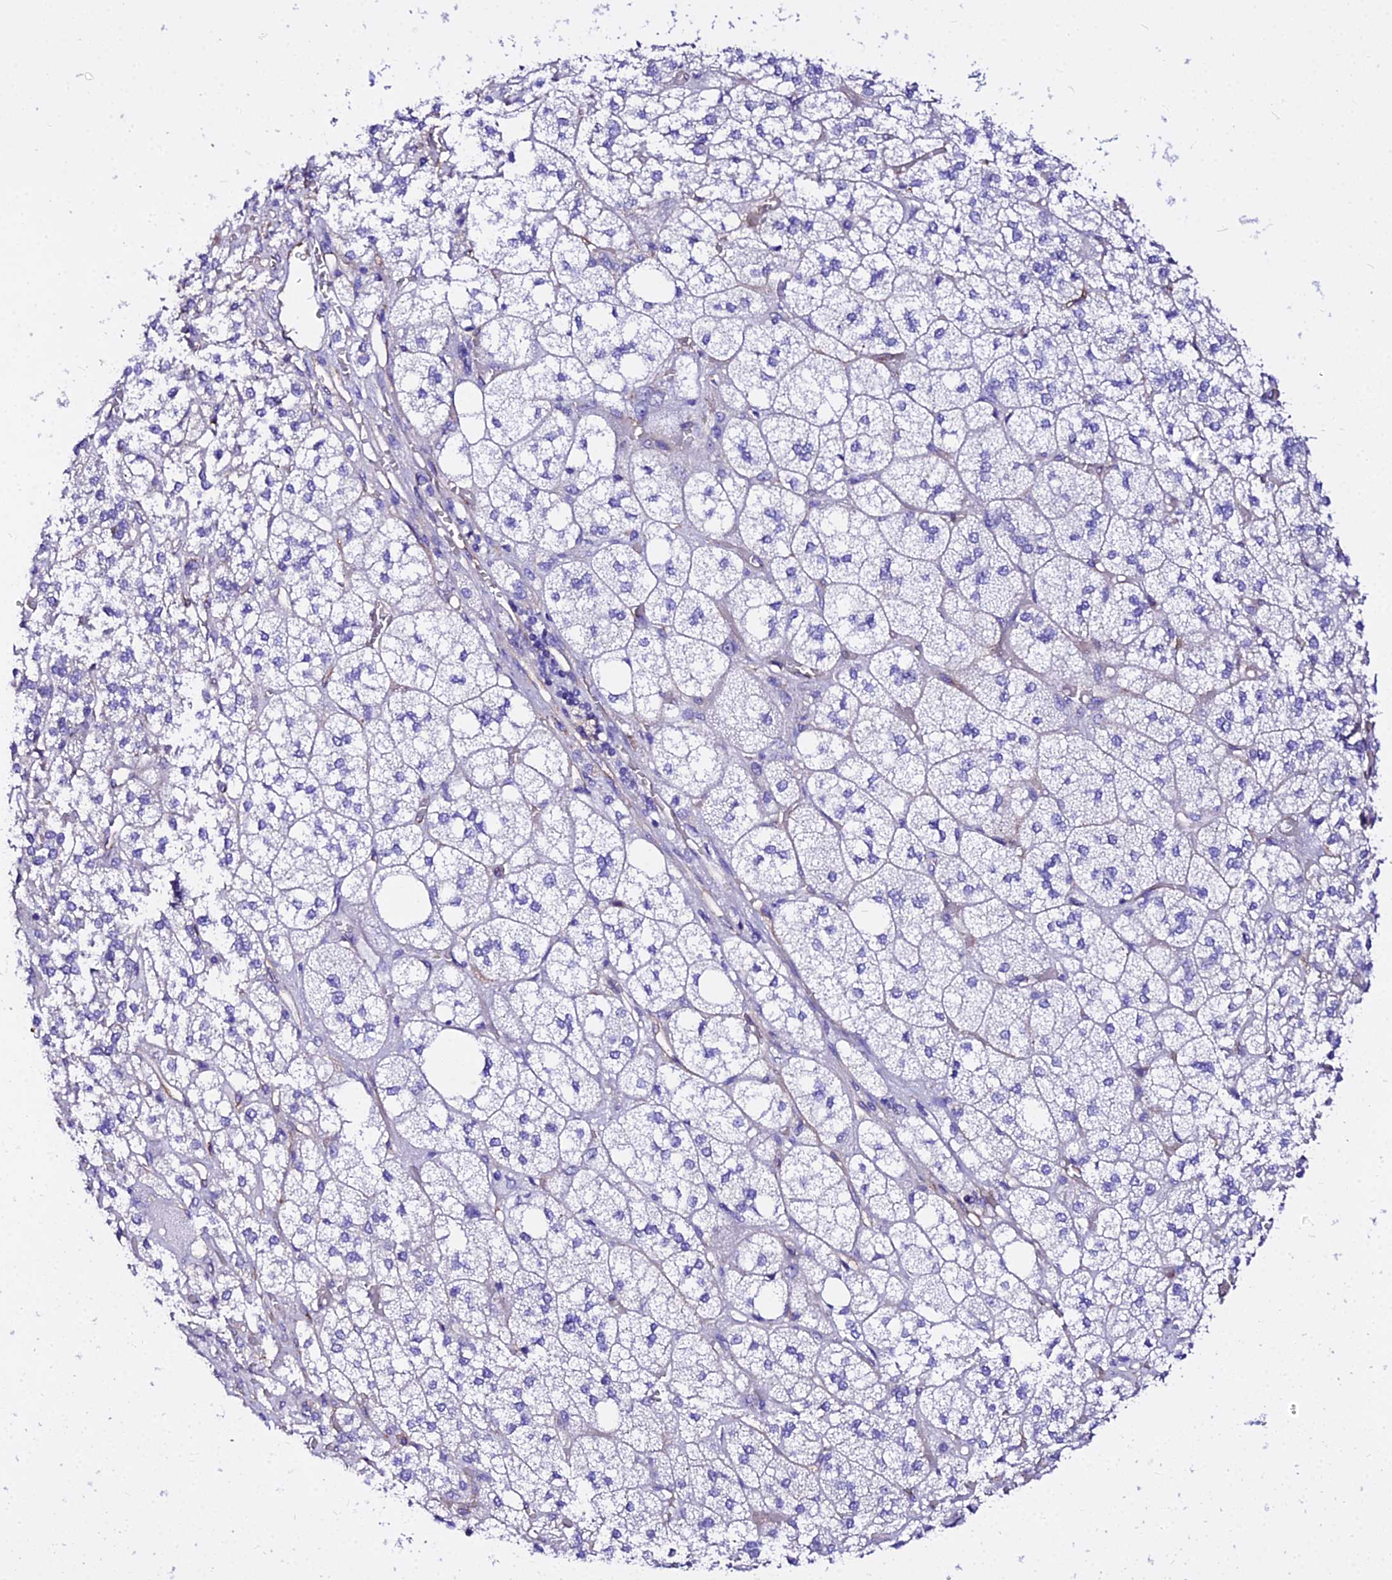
{"staining": {"intensity": "negative", "quantity": "none", "location": "none"}, "tissue": "adrenal gland", "cell_type": "Glandular cells", "image_type": "normal", "snomed": [{"axis": "morphology", "description": "Normal tissue, NOS"}, {"axis": "topography", "description": "Adrenal gland"}], "caption": "Immunohistochemistry of benign human adrenal gland displays no expression in glandular cells. (Stains: DAB immunohistochemistry with hematoxylin counter stain, Microscopy: brightfield microscopy at high magnification).", "gene": "DAW1", "patient": {"sex": "male", "age": 61}}